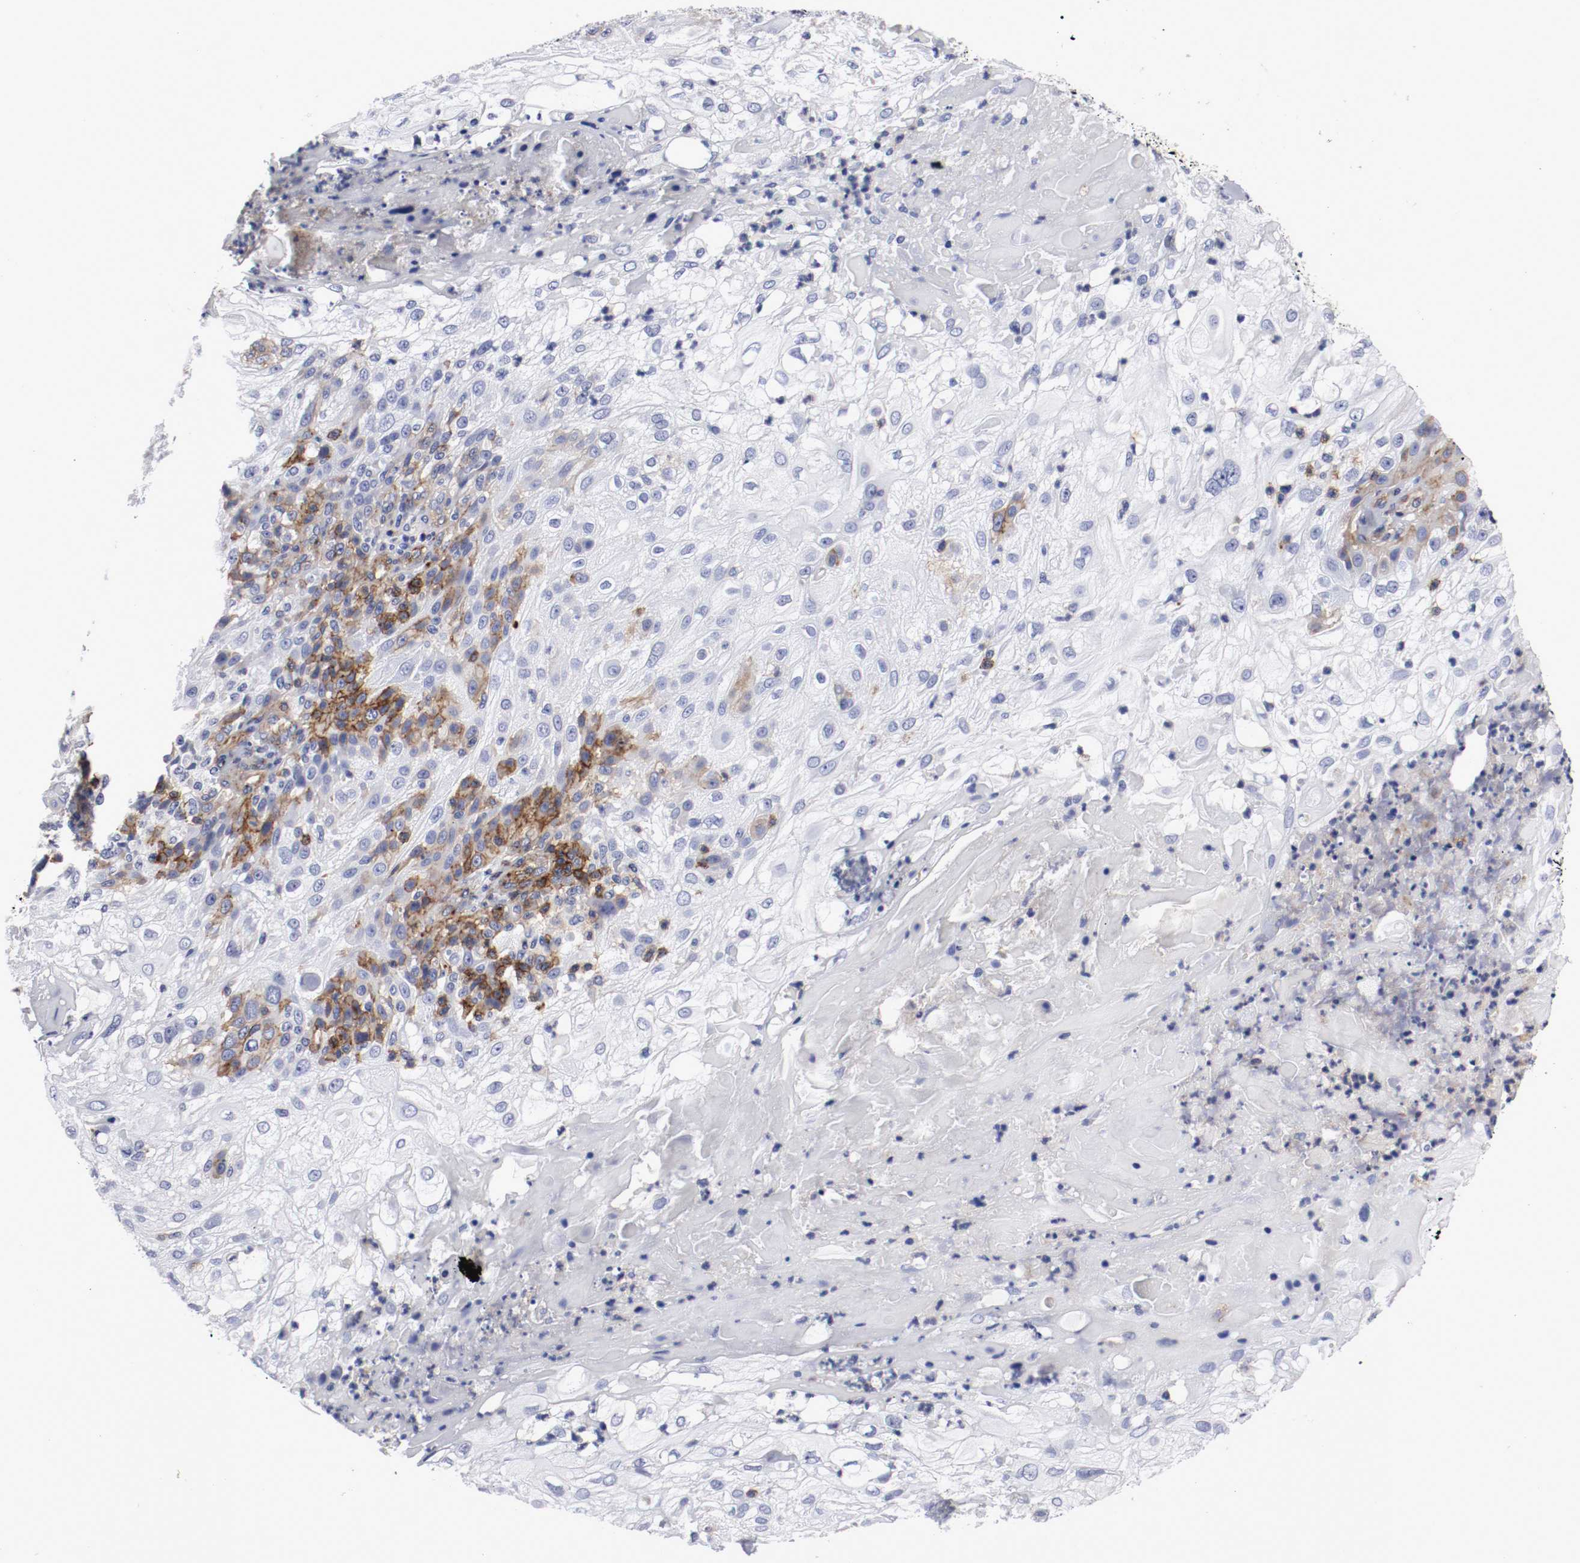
{"staining": {"intensity": "moderate", "quantity": "25%-75%", "location": "cytoplasmic/membranous"}, "tissue": "skin cancer", "cell_type": "Tumor cells", "image_type": "cancer", "snomed": [{"axis": "morphology", "description": "Normal tissue, NOS"}, {"axis": "morphology", "description": "Squamous cell carcinoma, NOS"}, {"axis": "topography", "description": "Skin"}], "caption": "An image of human squamous cell carcinoma (skin) stained for a protein shows moderate cytoplasmic/membranous brown staining in tumor cells.", "gene": "IFITM1", "patient": {"sex": "female", "age": 83}}